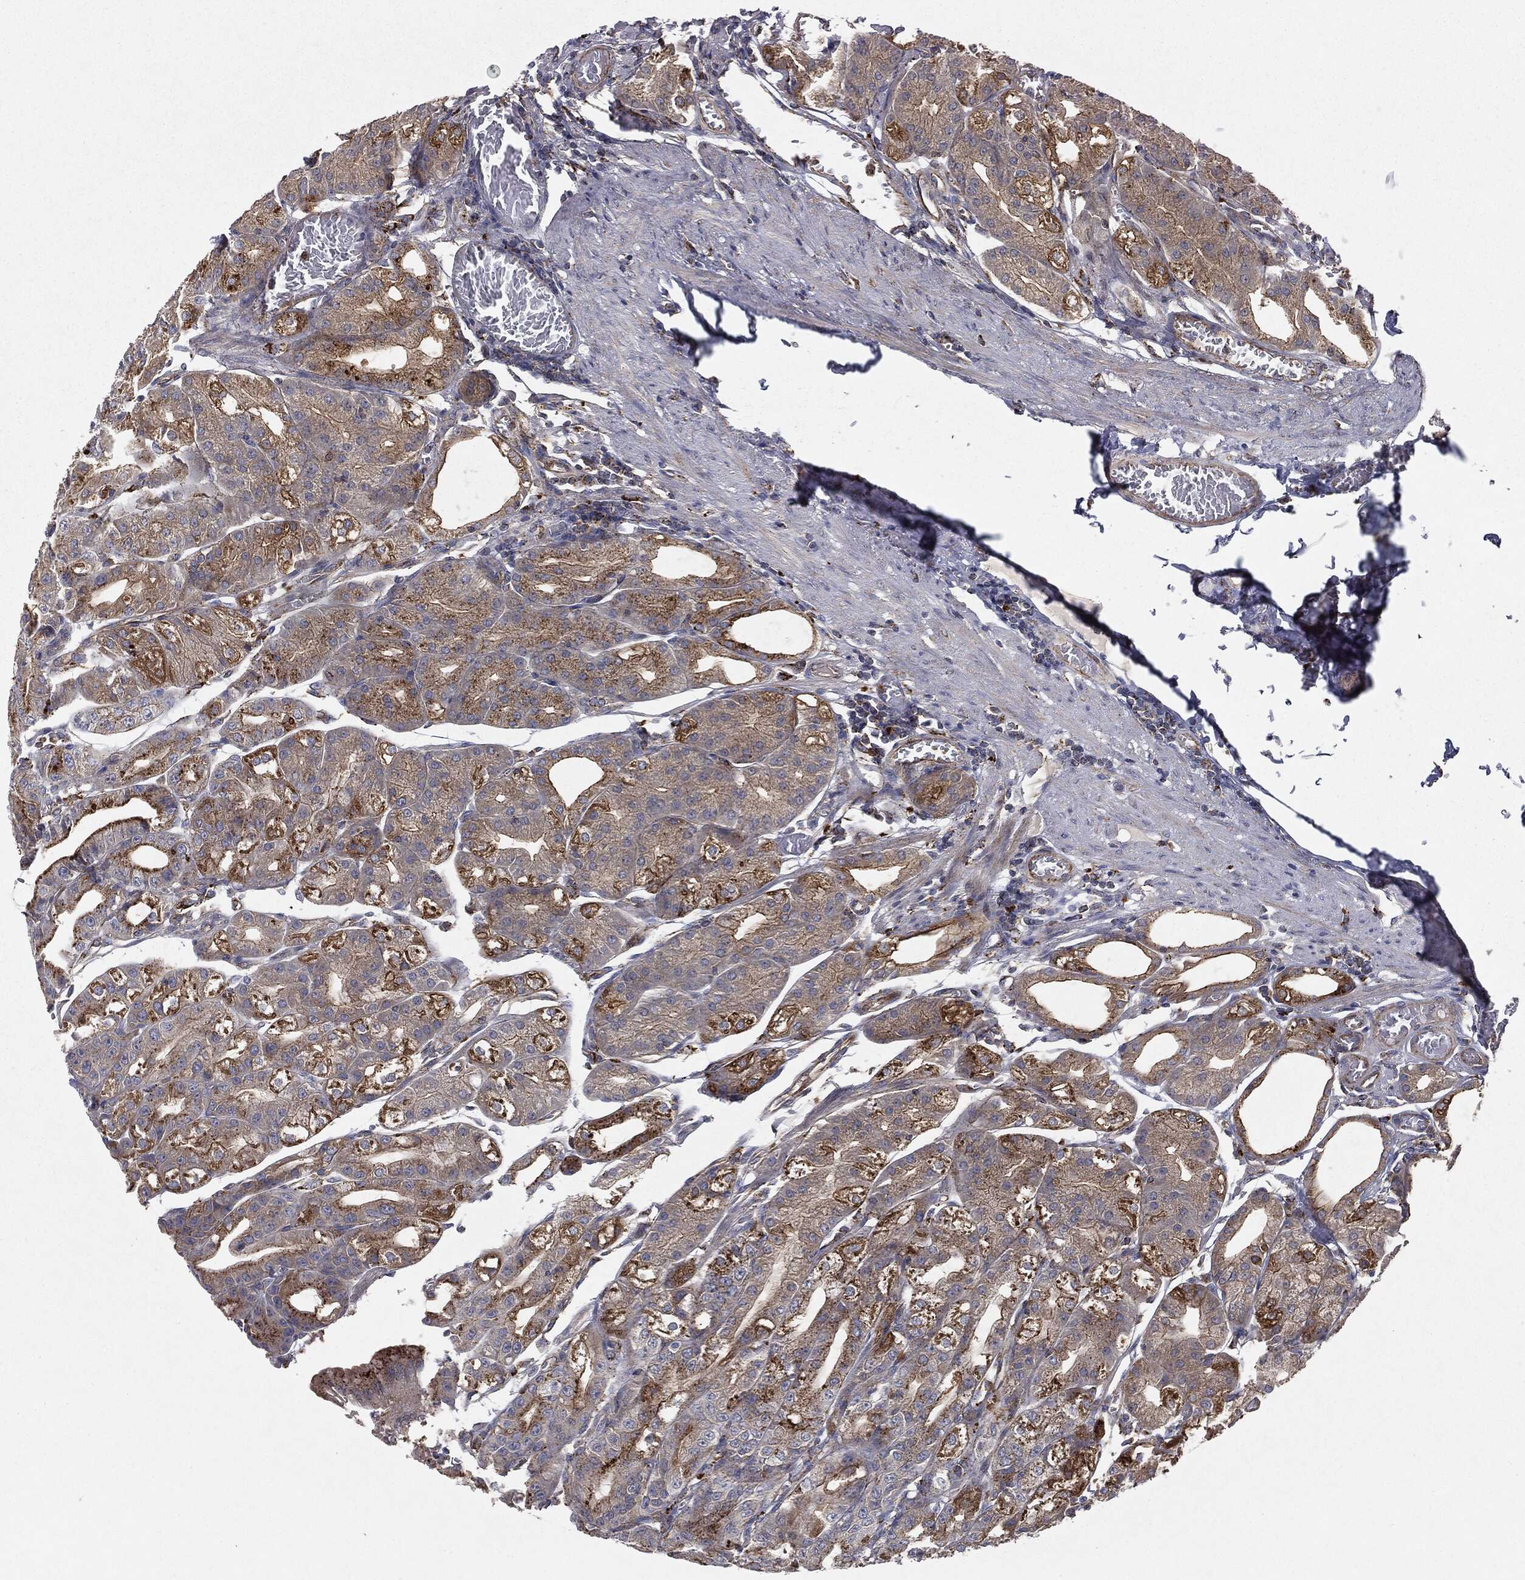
{"staining": {"intensity": "strong", "quantity": "25%-75%", "location": "cytoplasmic/membranous"}, "tissue": "stomach", "cell_type": "Glandular cells", "image_type": "normal", "snomed": [{"axis": "morphology", "description": "Normal tissue, NOS"}, {"axis": "topography", "description": "Stomach"}], "caption": "Immunohistochemical staining of benign human stomach demonstrates strong cytoplasmic/membranous protein staining in about 25%-75% of glandular cells. (Stains: DAB (3,3'-diaminobenzidine) in brown, nuclei in blue, Microscopy: brightfield microscopy at high magnification).", "gene": "CTSA", "patient": {"sex": "male", "age": 71}}